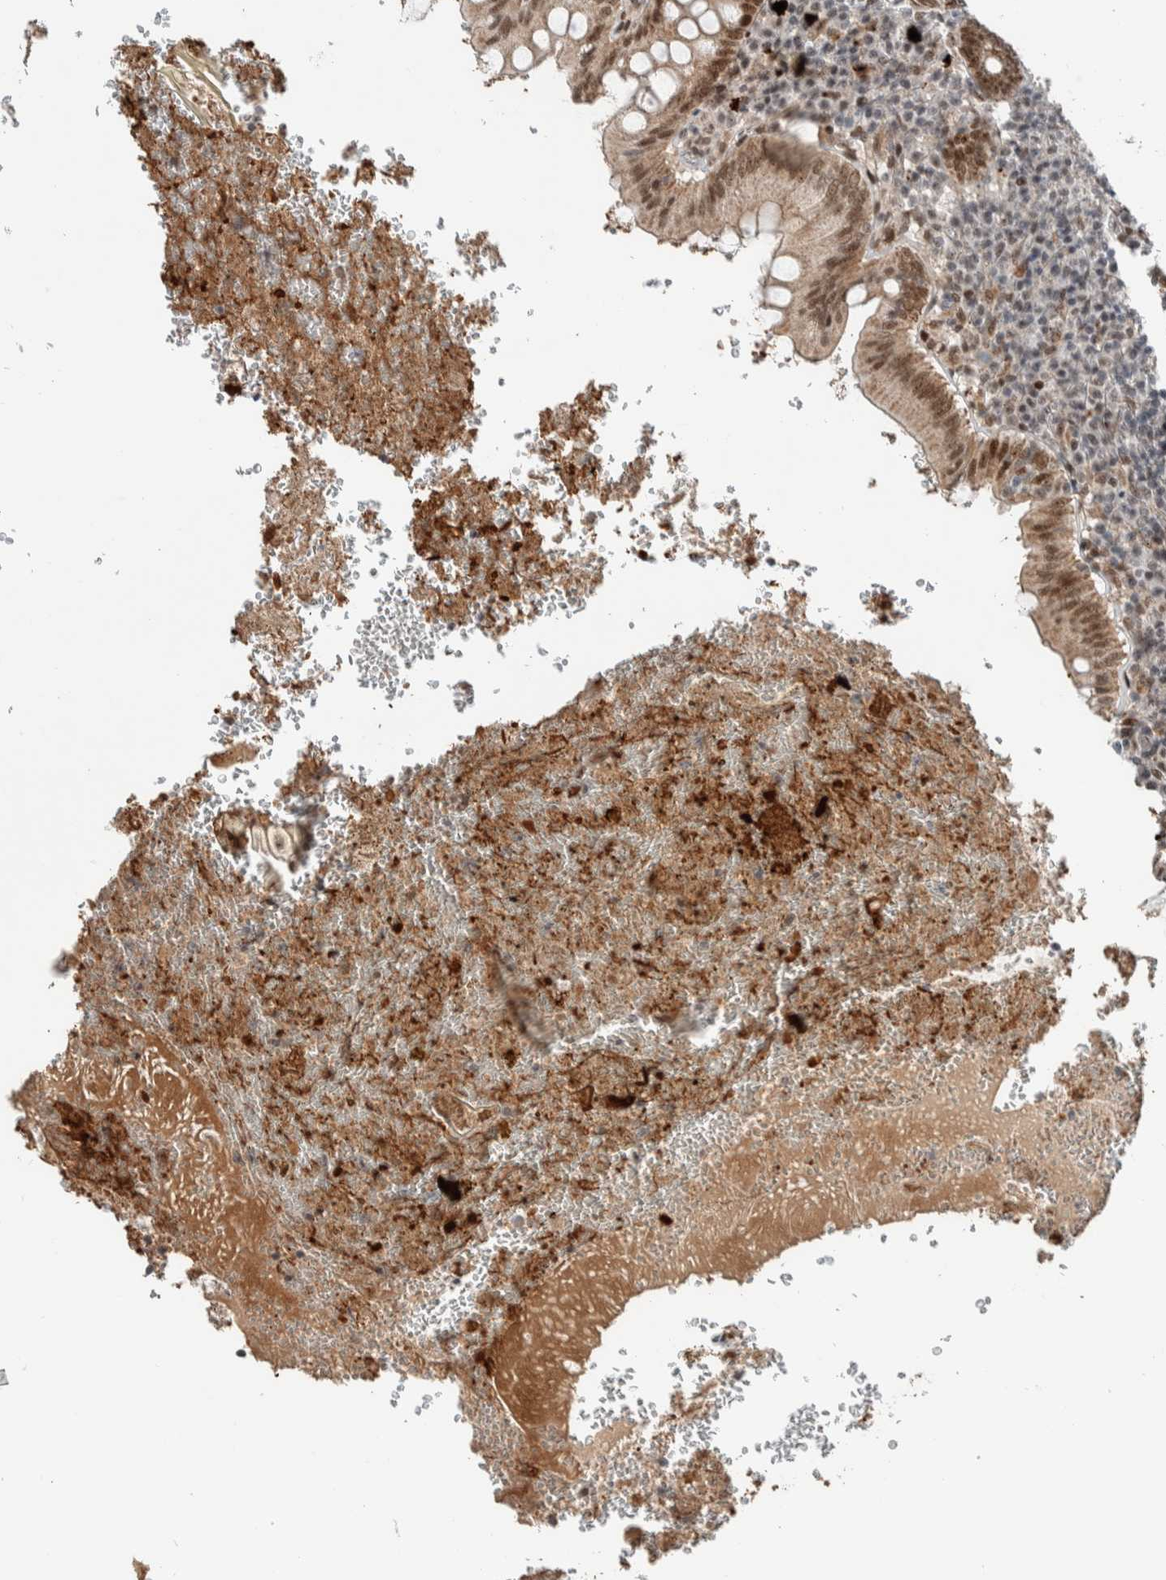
{"staining": {"intensity": "strong", "quantity": ">75%", "location": "cytoplasmic/membranous,nuclear"}, "tissue": "appendix", "cell_type": "Glandular cells", "image_type": "normal", "snomed": [{"axis": "morphology", "description": "Normal tissue, NOS"}, {"axis": "topography", "description": "Appendix"}], "caption": "Immunohistochemical staining of unremarkable appendix shows high levels of strong cytoplasmic/membranous,nuclear positivity in about >75% of glandular cells.", "gene": "ZFP91", "patient": {"sex": "male", "age": 8}}